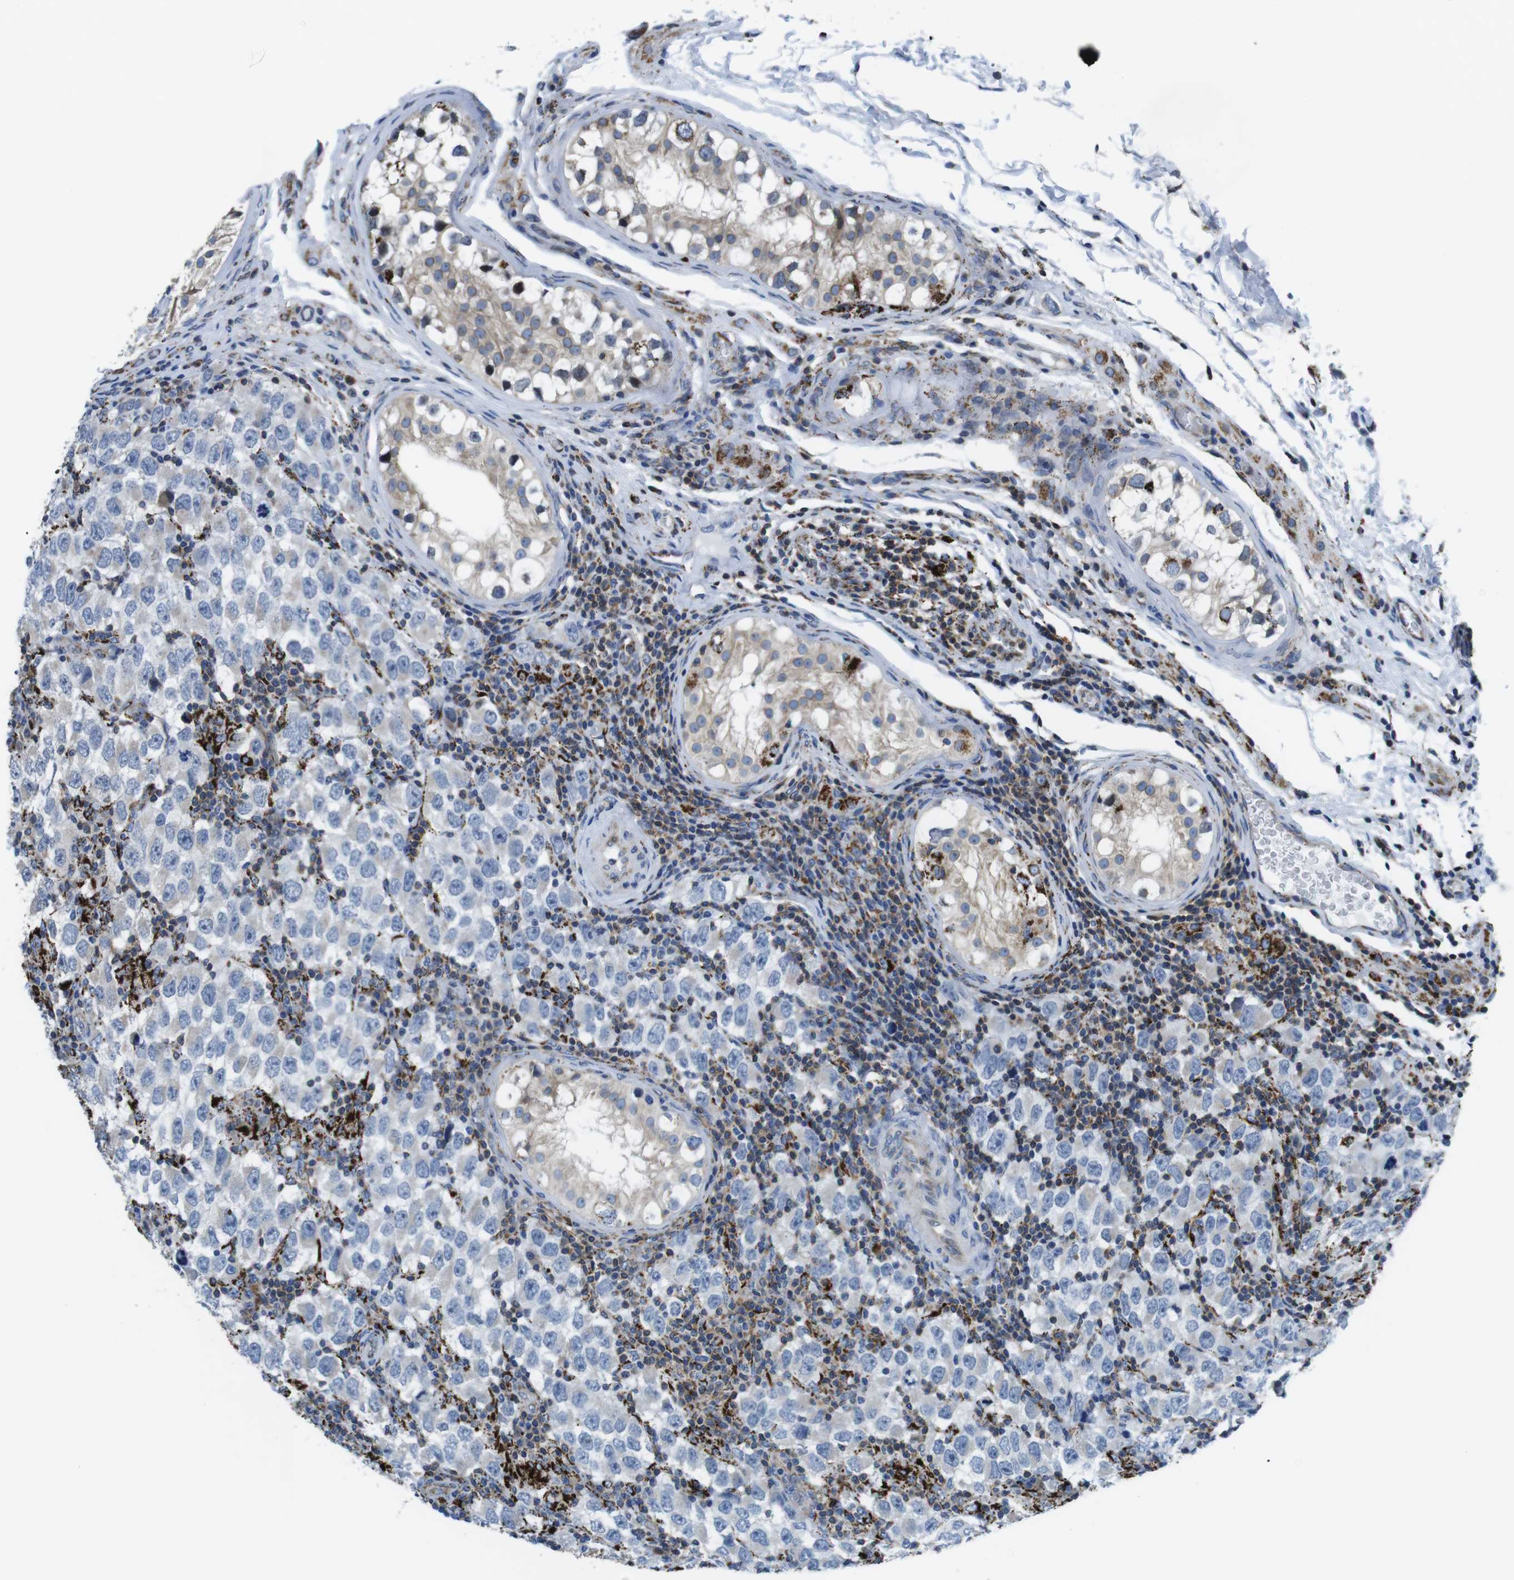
{"staining": {"intensity": "negative", "quantity": "none", "location": "none"}, "tissue": "testis cancer", "cell_type": "Tumor cells", "image_type": "cancer", "snomed": [{"axis": "morphology", "description": "Carcinoma, Embryonal, NOS"}, {"axis": "topography", "description": "Testis"}], "caption": "The immunohistochemistry histopathology image has no significant expression in tumor cells of testis embryonal carcinoma tissue.", "gene": "KCNE3", "patient": {"sex": "male", "age": 21}}